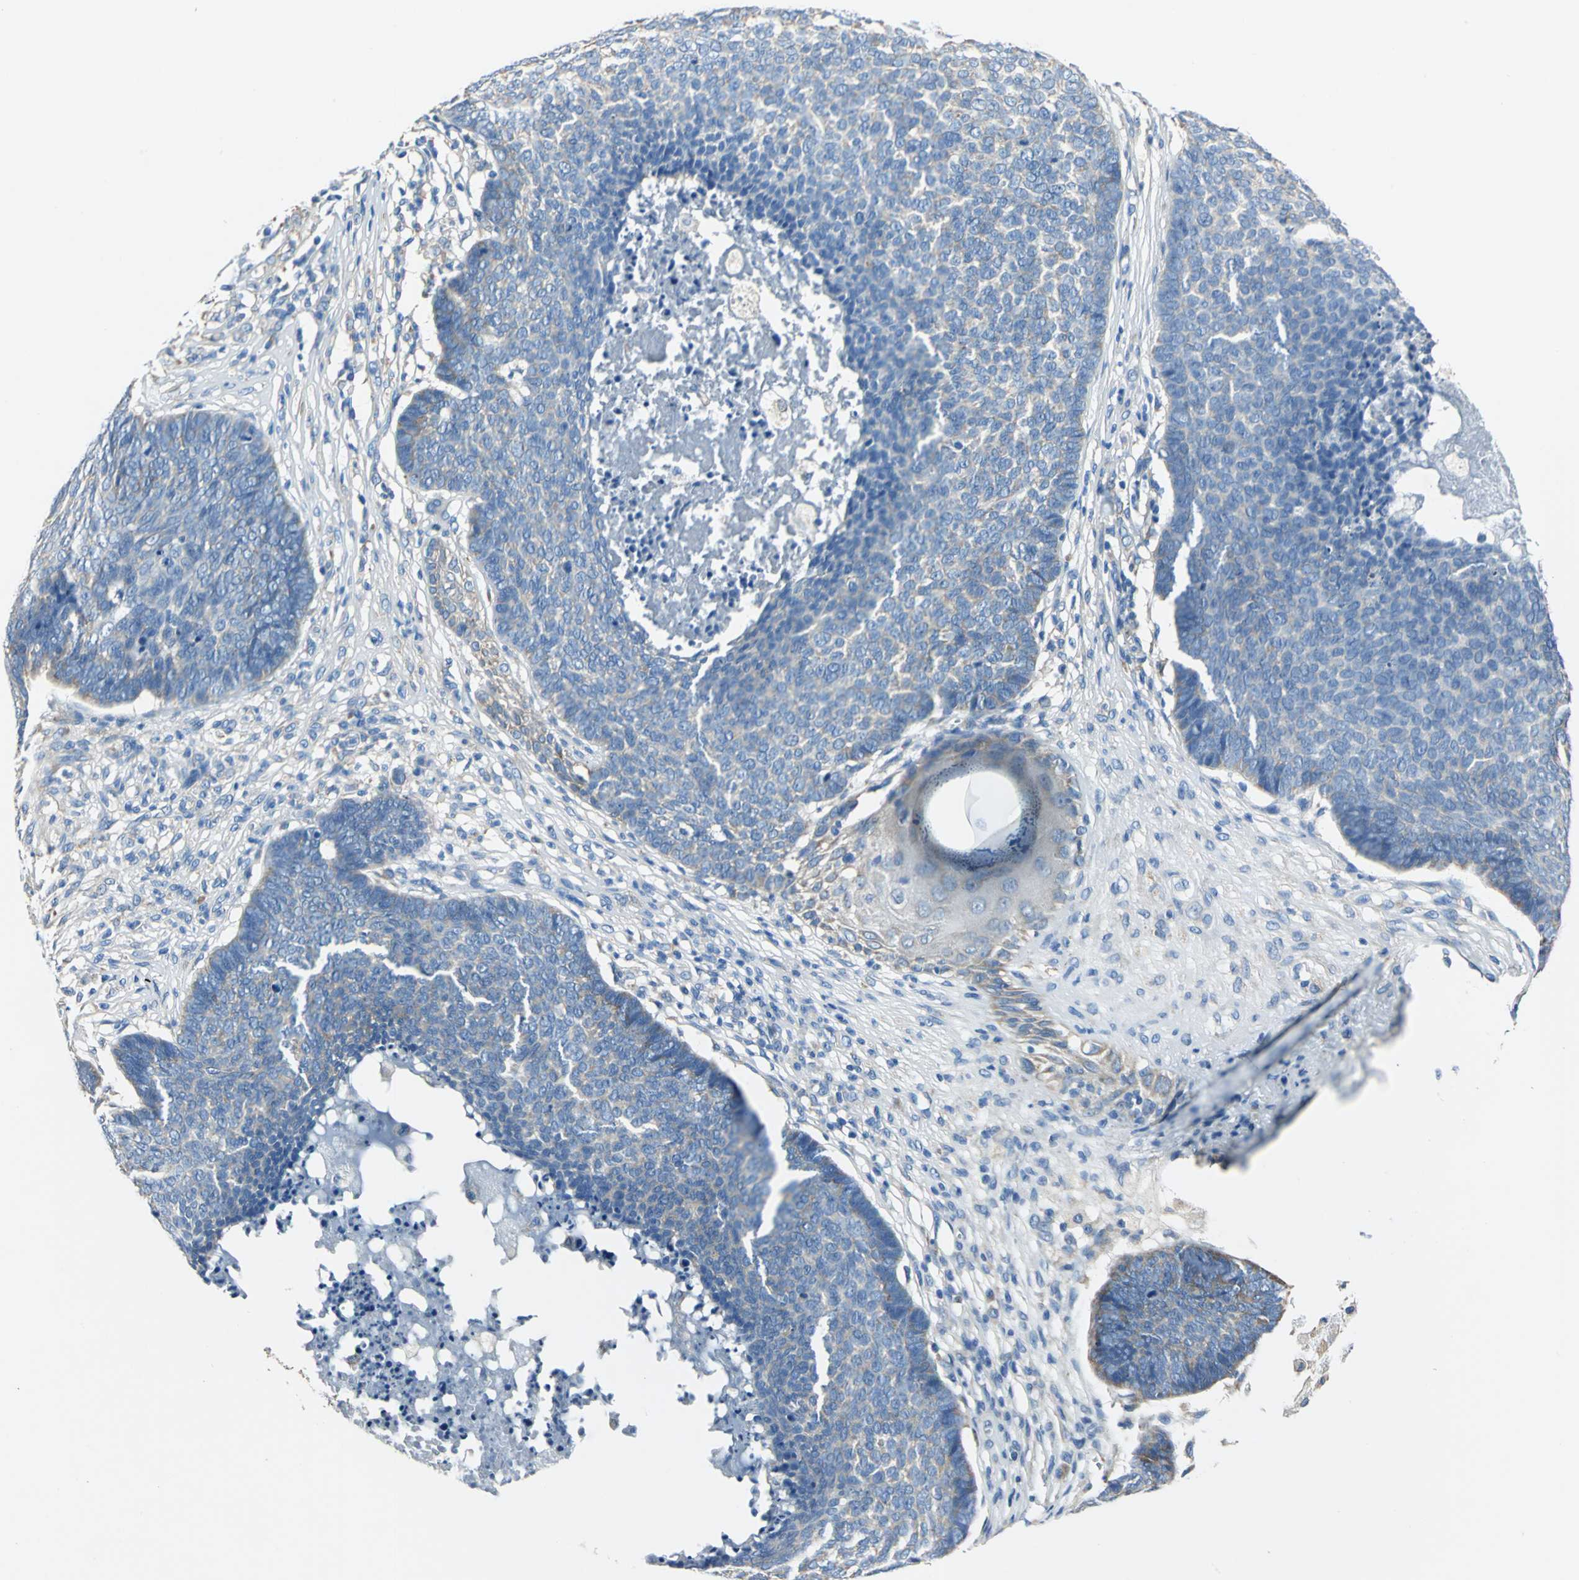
{"staining": {"intensity": "weak", "quantity": "25%-75%", "location": "cytoplasmic/membranous"}, "tissue": "skin cancer", "cell_type": "Tumor cells", "image_type": "cancer", "snomed": [{"axis": "morphology", "description": "Basal cell carcinoma"}, {"axis": "topography", "description": "Skin"}], "caption": "Tumor cells reveal low levels of weak cytoplasmic/membranous positivity in about 25%-75% of cells in human basal cell carcinoma (skin). (DAB (3,3'-diaminobenzidine) IHC with brightfield microscopy, high magnification).", "gene": "TRIM25", "patient": {"sex": "male", "age": 84}}